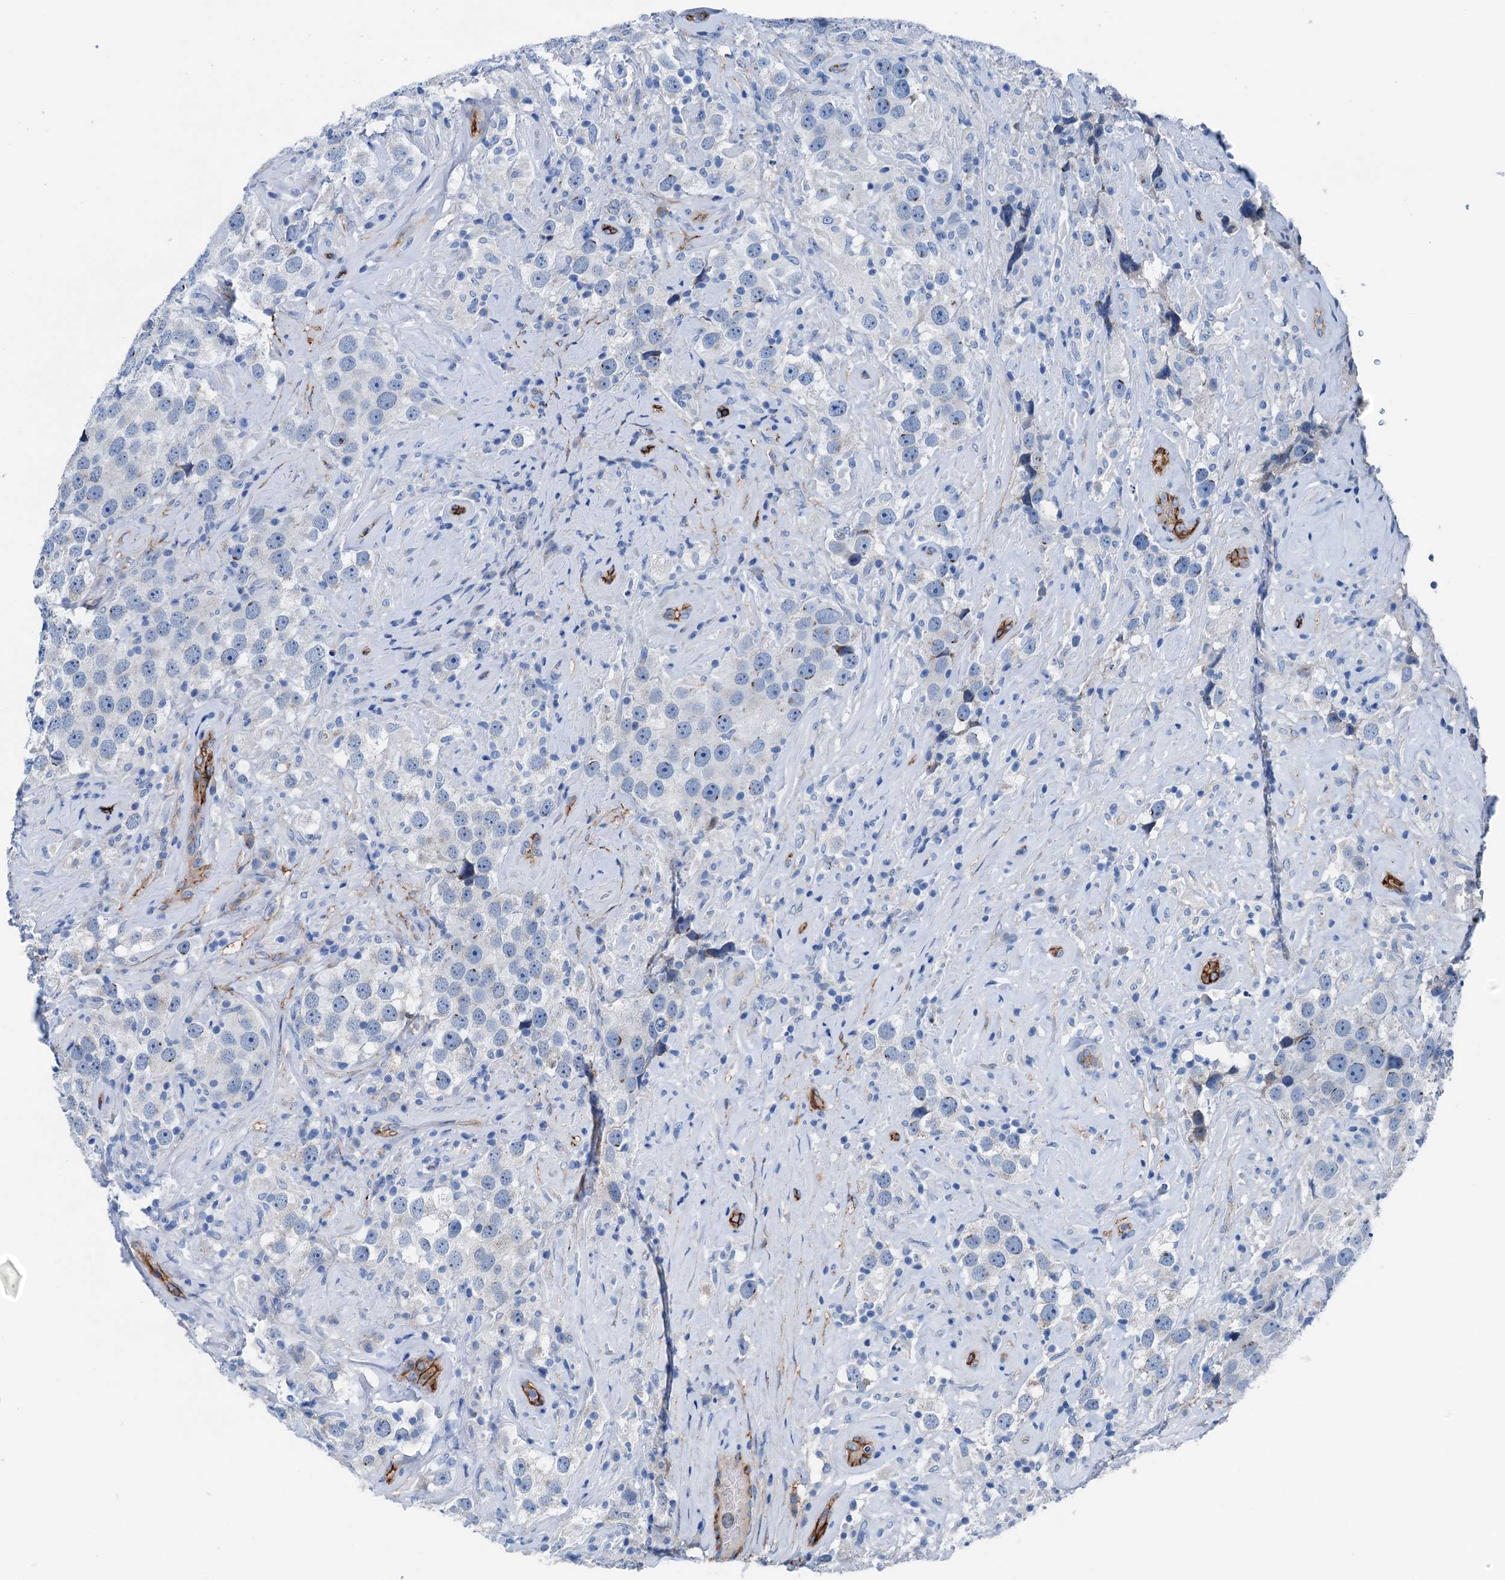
{"staining": {"intensity": "negative", "quantity": "none", "location": "none"}, "tissue": "testis cancer", "cell_type": "Tumor cells", "image_type": "cancer", "snomed": [{"axis": "morphology", "description": "Seminoma, NOS"}, {"axis": "topography", "description": "Testis"}], "caption": "Testis seminoma stained for a protein using immunohistochemistry exhibits no expression tumor cells.", "gene": "C1QTNF4", "patient": {"sex": "male", "age": 49}}